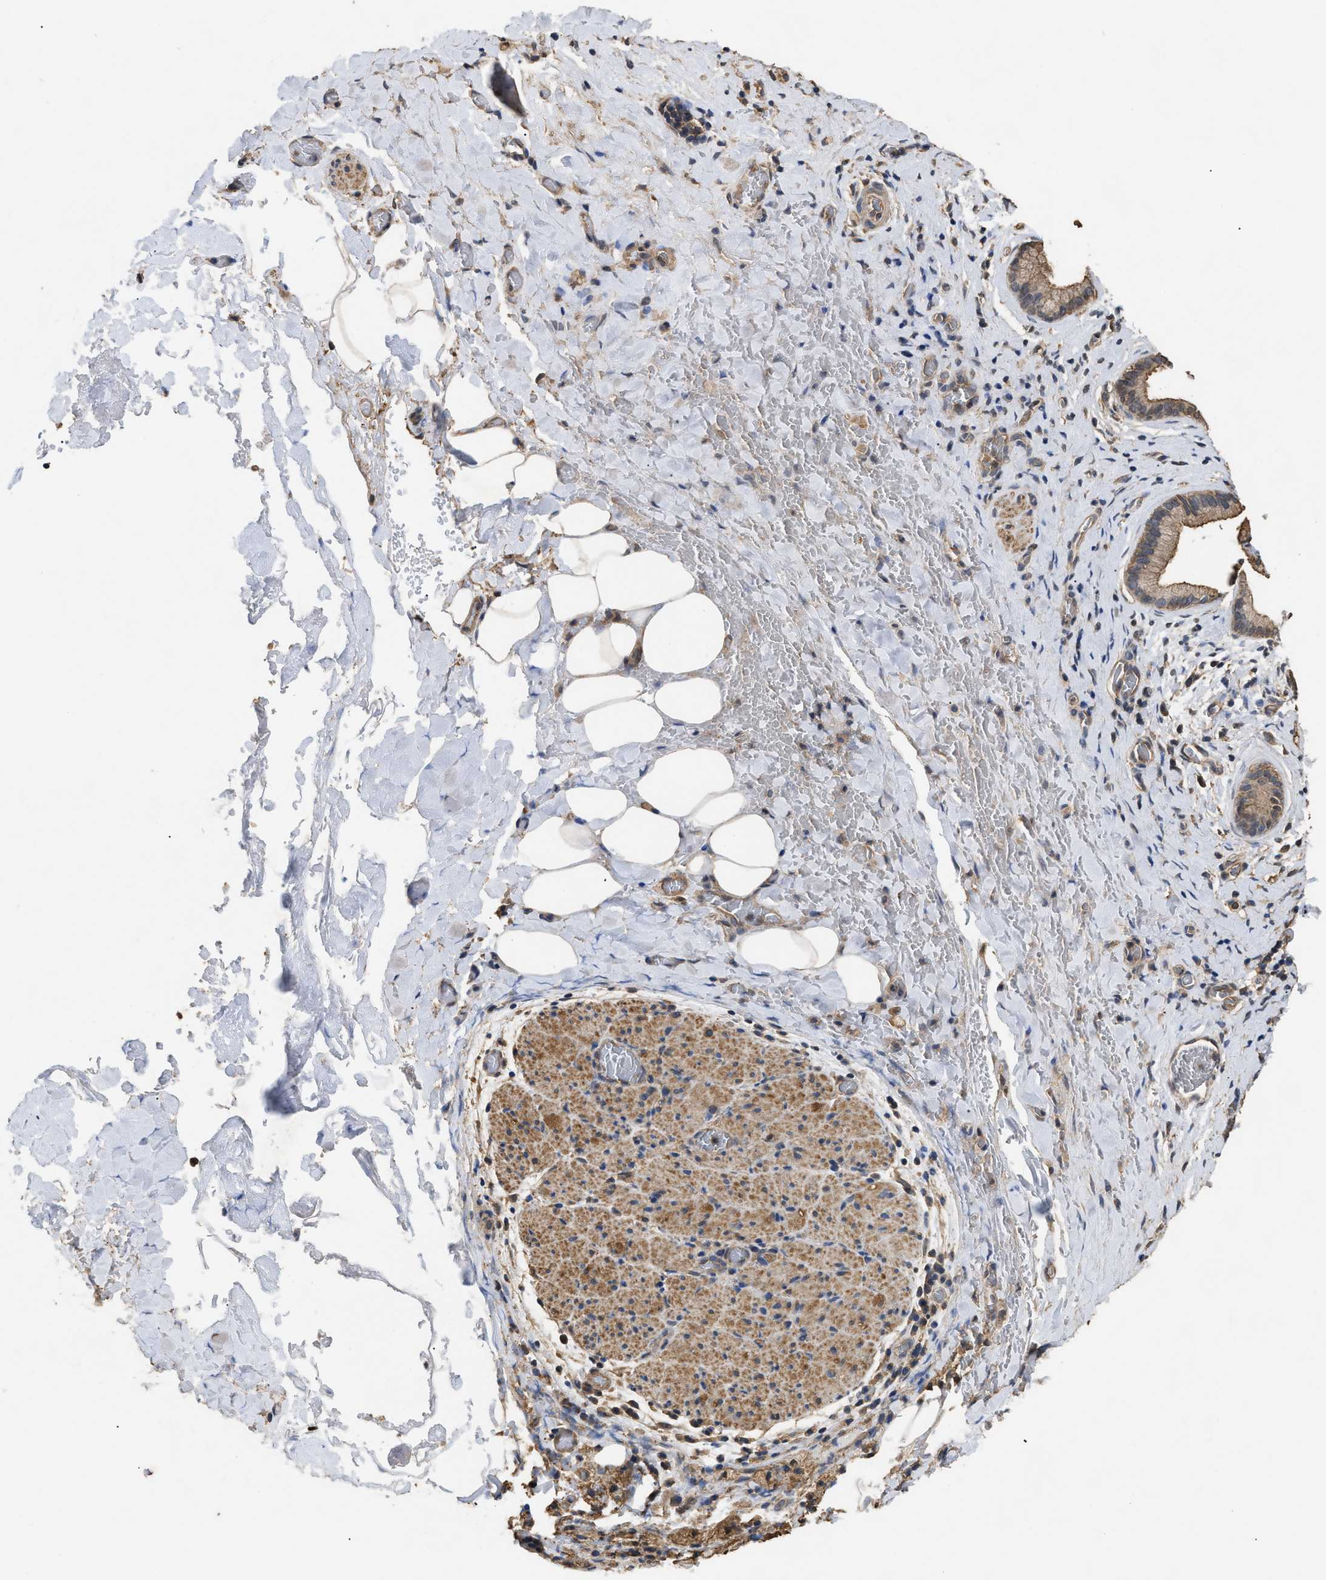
{"staining": {"intensity": "moderate", "quantity": ">75%", "location": "cytoplasmic/membranous"}, "tissue": "liver cancer", "cell_type": "Tumor cells", "image_type": "cancer", "snomed": [{"axis": "morphology", "description": "Cholangiocarcinoma"}, {"axis": "topography", "description": "Liver"}], "caption": "Immunohistochemical staining of liver cancer (cholangiocarcinoma) reveals medium levels of moderate cytoplasmic/membranous staining in about >75% of tumor cells.", "gene": "CALM1", "patient": {"sex": "female", "age": 55}}